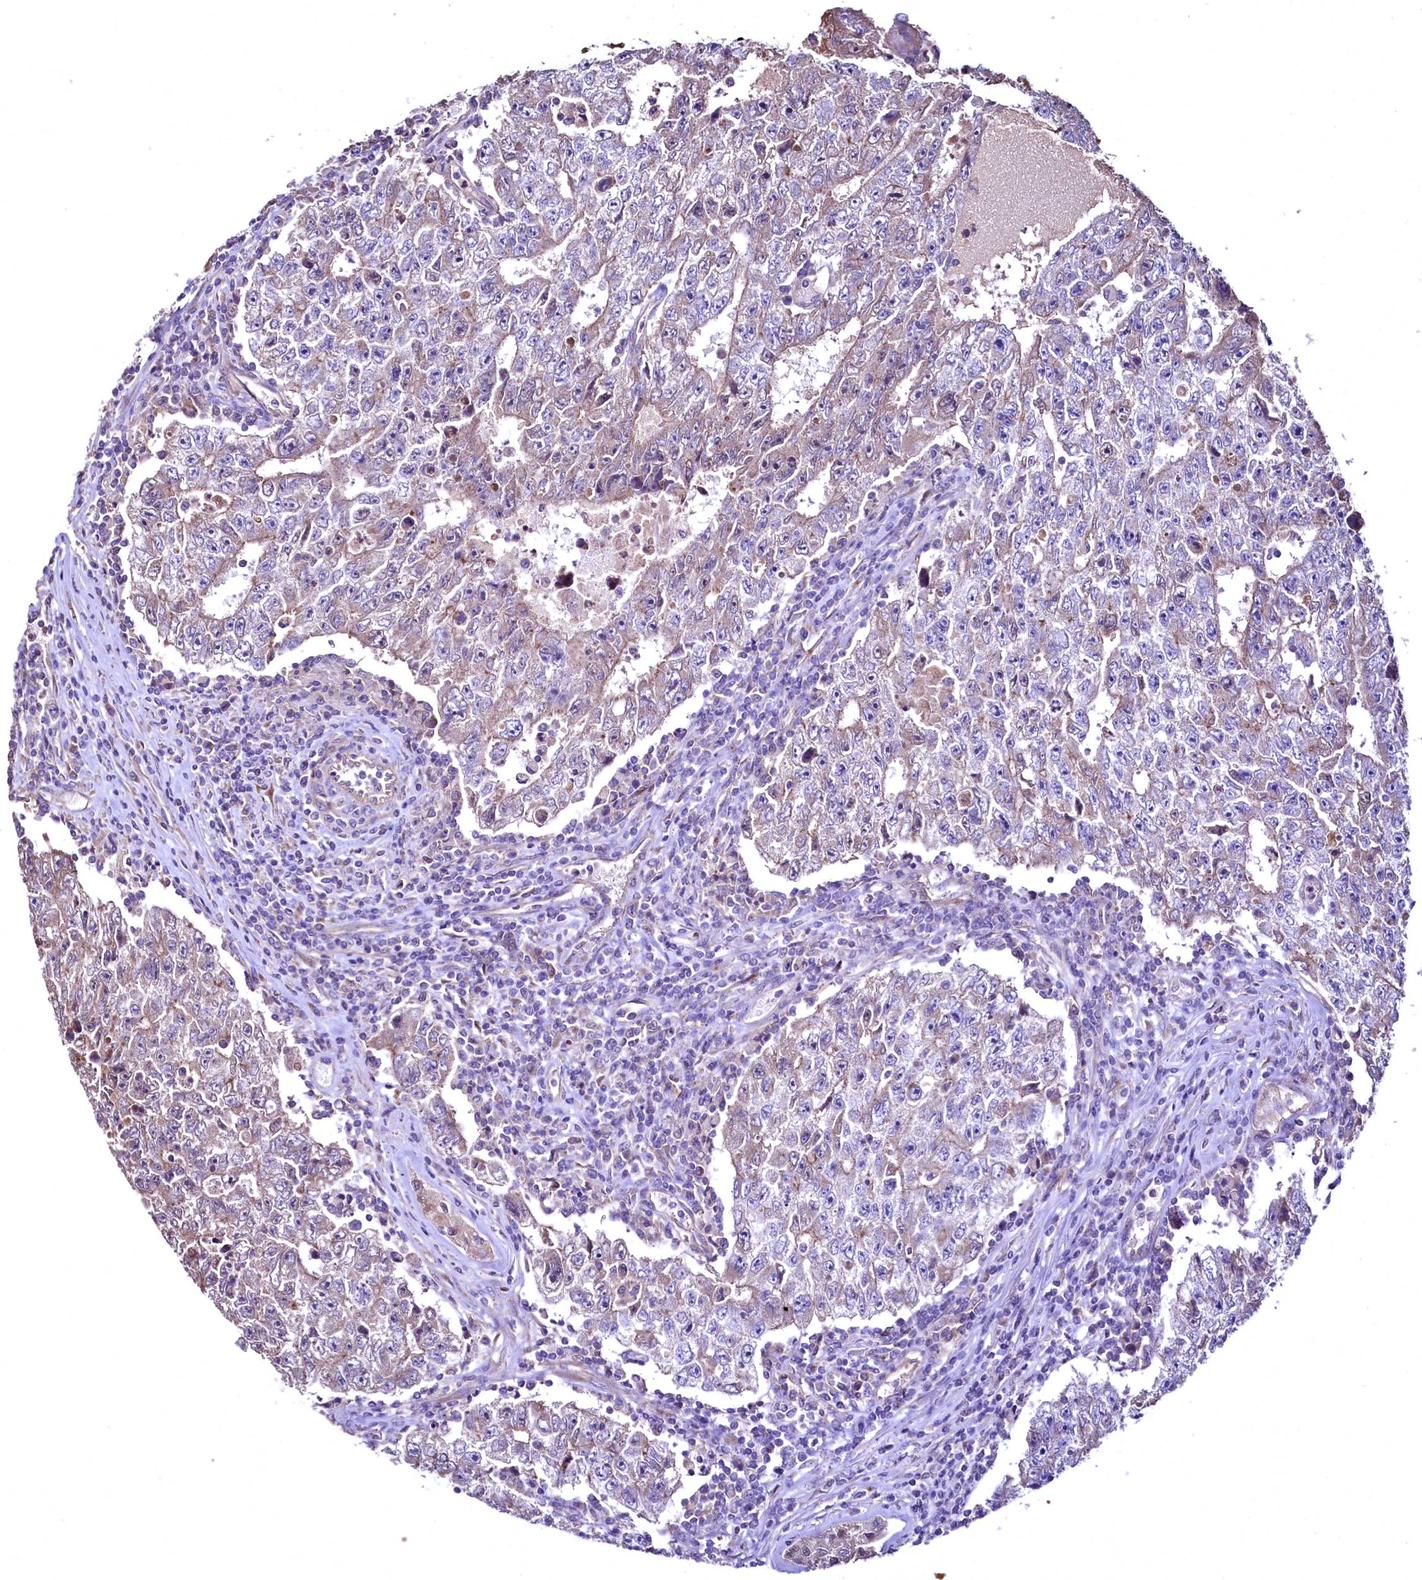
{"staining": {"intensity": "moderate", "quantity": "25%-75%", "location": "cytoplasmic/membranous"}, "tissue": "testis cancer", "cell_type": "Tumor cells", "image_type": "cancer", "snomed": [{"axis": "morphology", "description": "Carcinoma, Embryonal, NOS"}, {"axis": "topography", "description": "Testis"}], "caption": "Testis embryonal carcinoma stained with immunohistochemistry (IHC) demonstrates moderate cytoplasmic/membranous staining in approximately 25%-75% of tumor cells.", "gene": "TBCEL", "patient": {"sex": "male", "age": 17}}